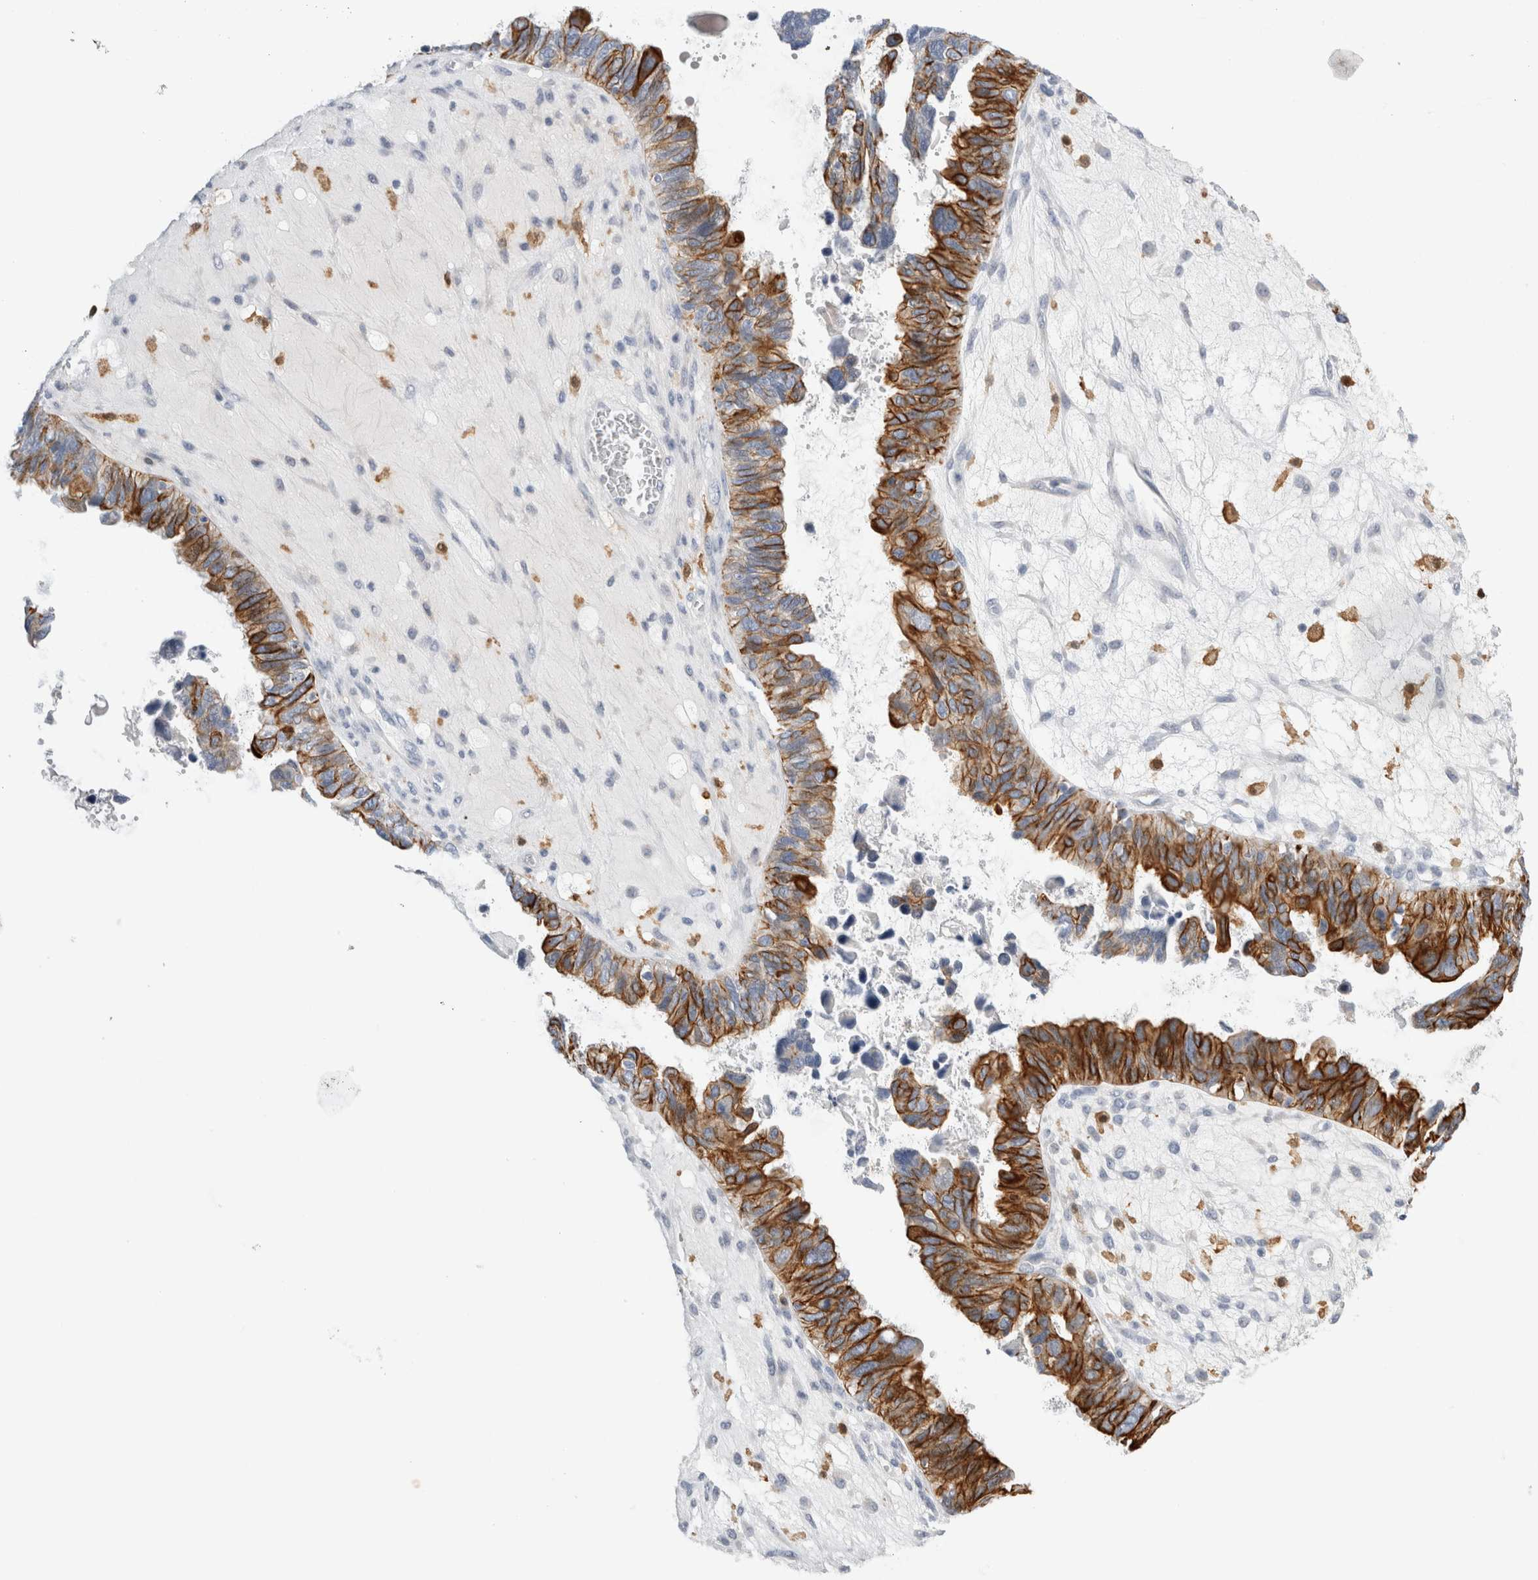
{"staining": {"intensity": "strong", "quantity": ">75%", "location": "cytoplasmic/membranous"}, "tissue": "ovarian cancer", "cell_type": "Tumor cells", "image_type": "cancer", "snomed": [{"axis": "morphology", "description": "Cystadenocarcinoma, serous, NOS"}, {"axis": "topography", "description": "Ovary"}], "caption": "A micrograph of ovarian cancer stained for a protein displays strong cytoplasmic/membranous brown staining in tumor cells.", "gene": "SLC20A2", "patient": {"sex": "female", "age": 79}}